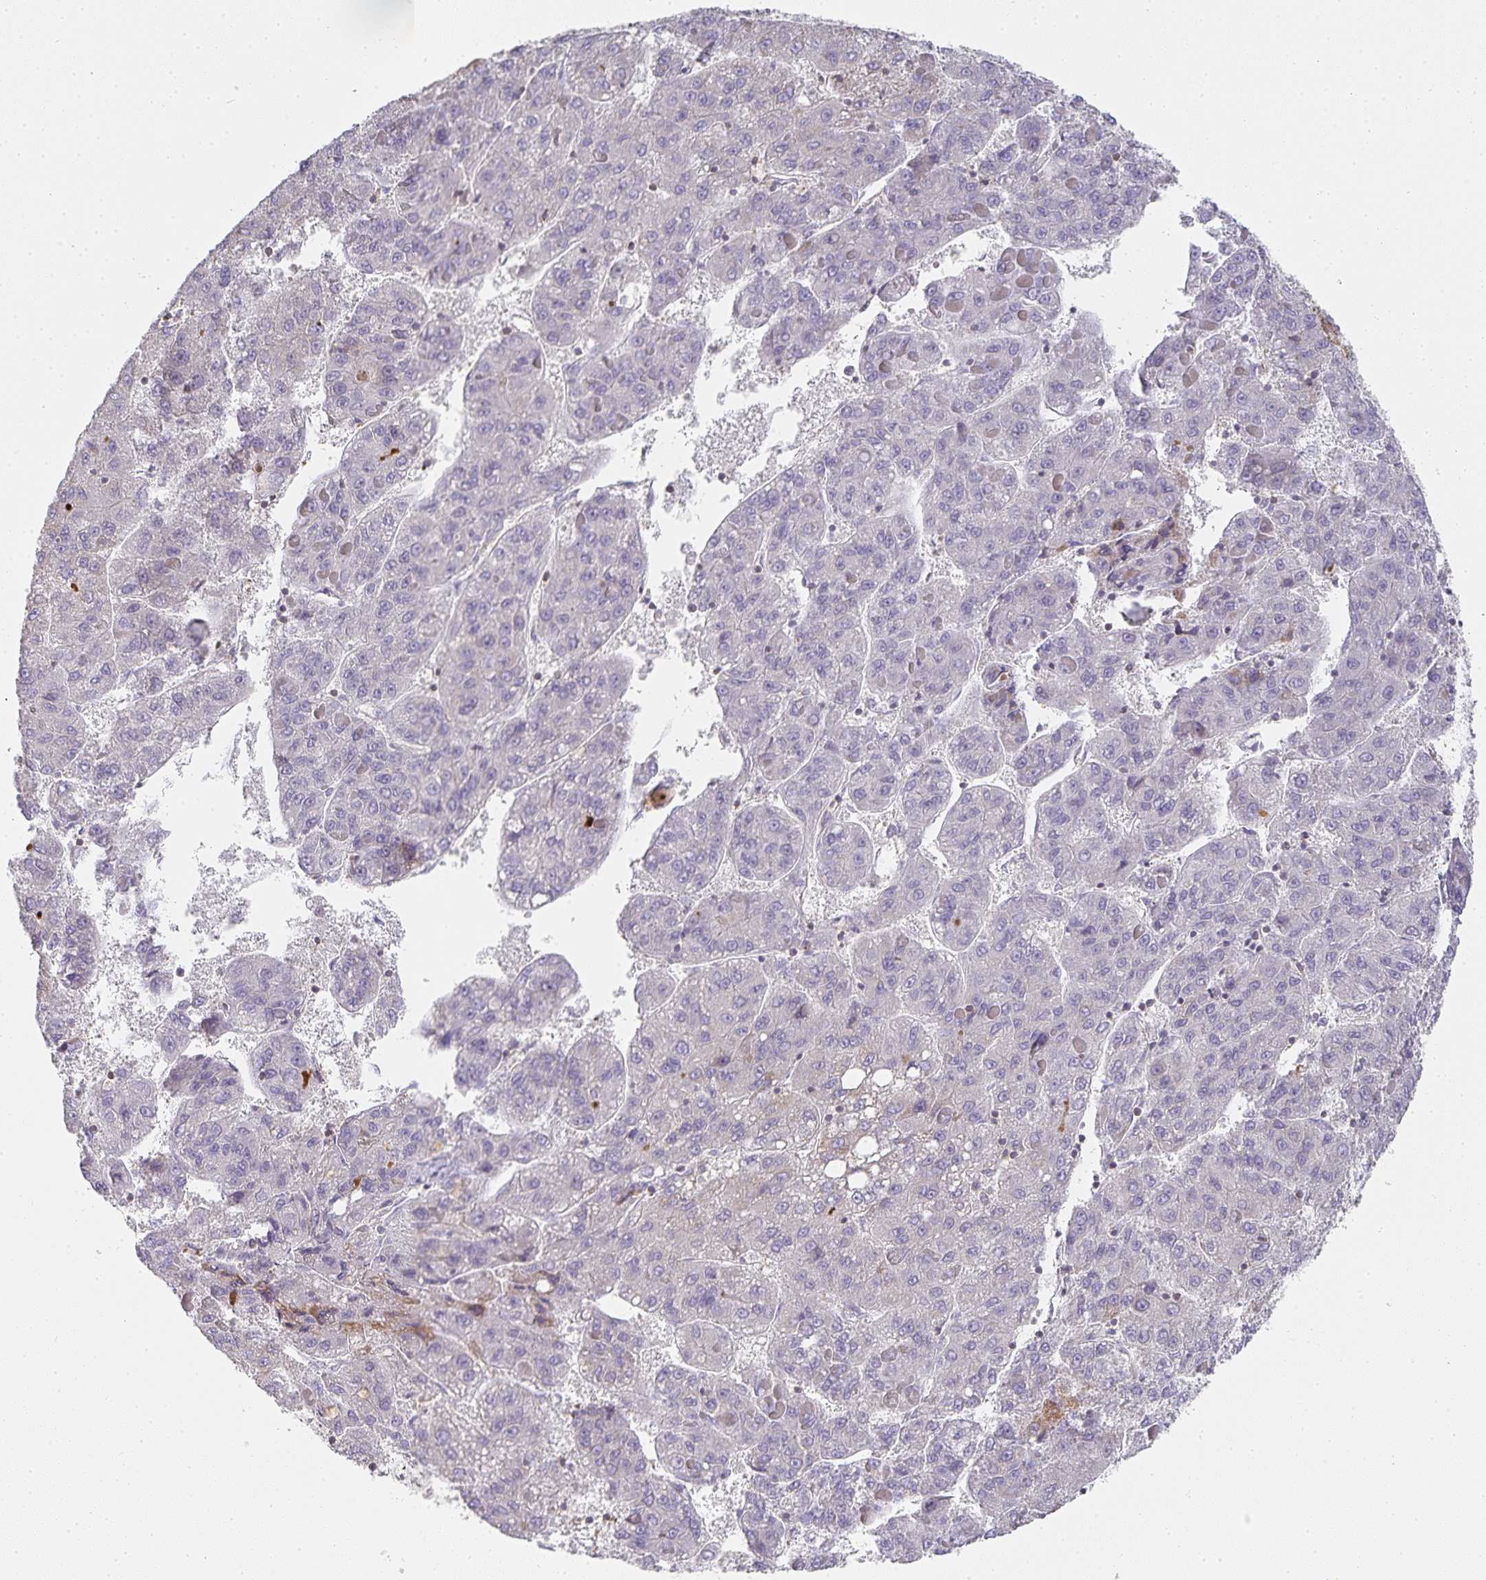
{"staining": {"intensity": "negative", "quantity": "none", "location": "none"}, "tissue": "liver cancer", "cell_type": "Tumor cells", "image_type": "cancer", "snomed": [{"axis": "morphology", "description": "Carcinoma, Hepatocellular, NOS"}, {"axis": "topography", "description": "Liver"}], "caption": "Protein analysis of liver cancer demonstrates no significant positivity in tumor cells.", "gene": "GATA3", "patient": {"sex": "female", "age": 82}}